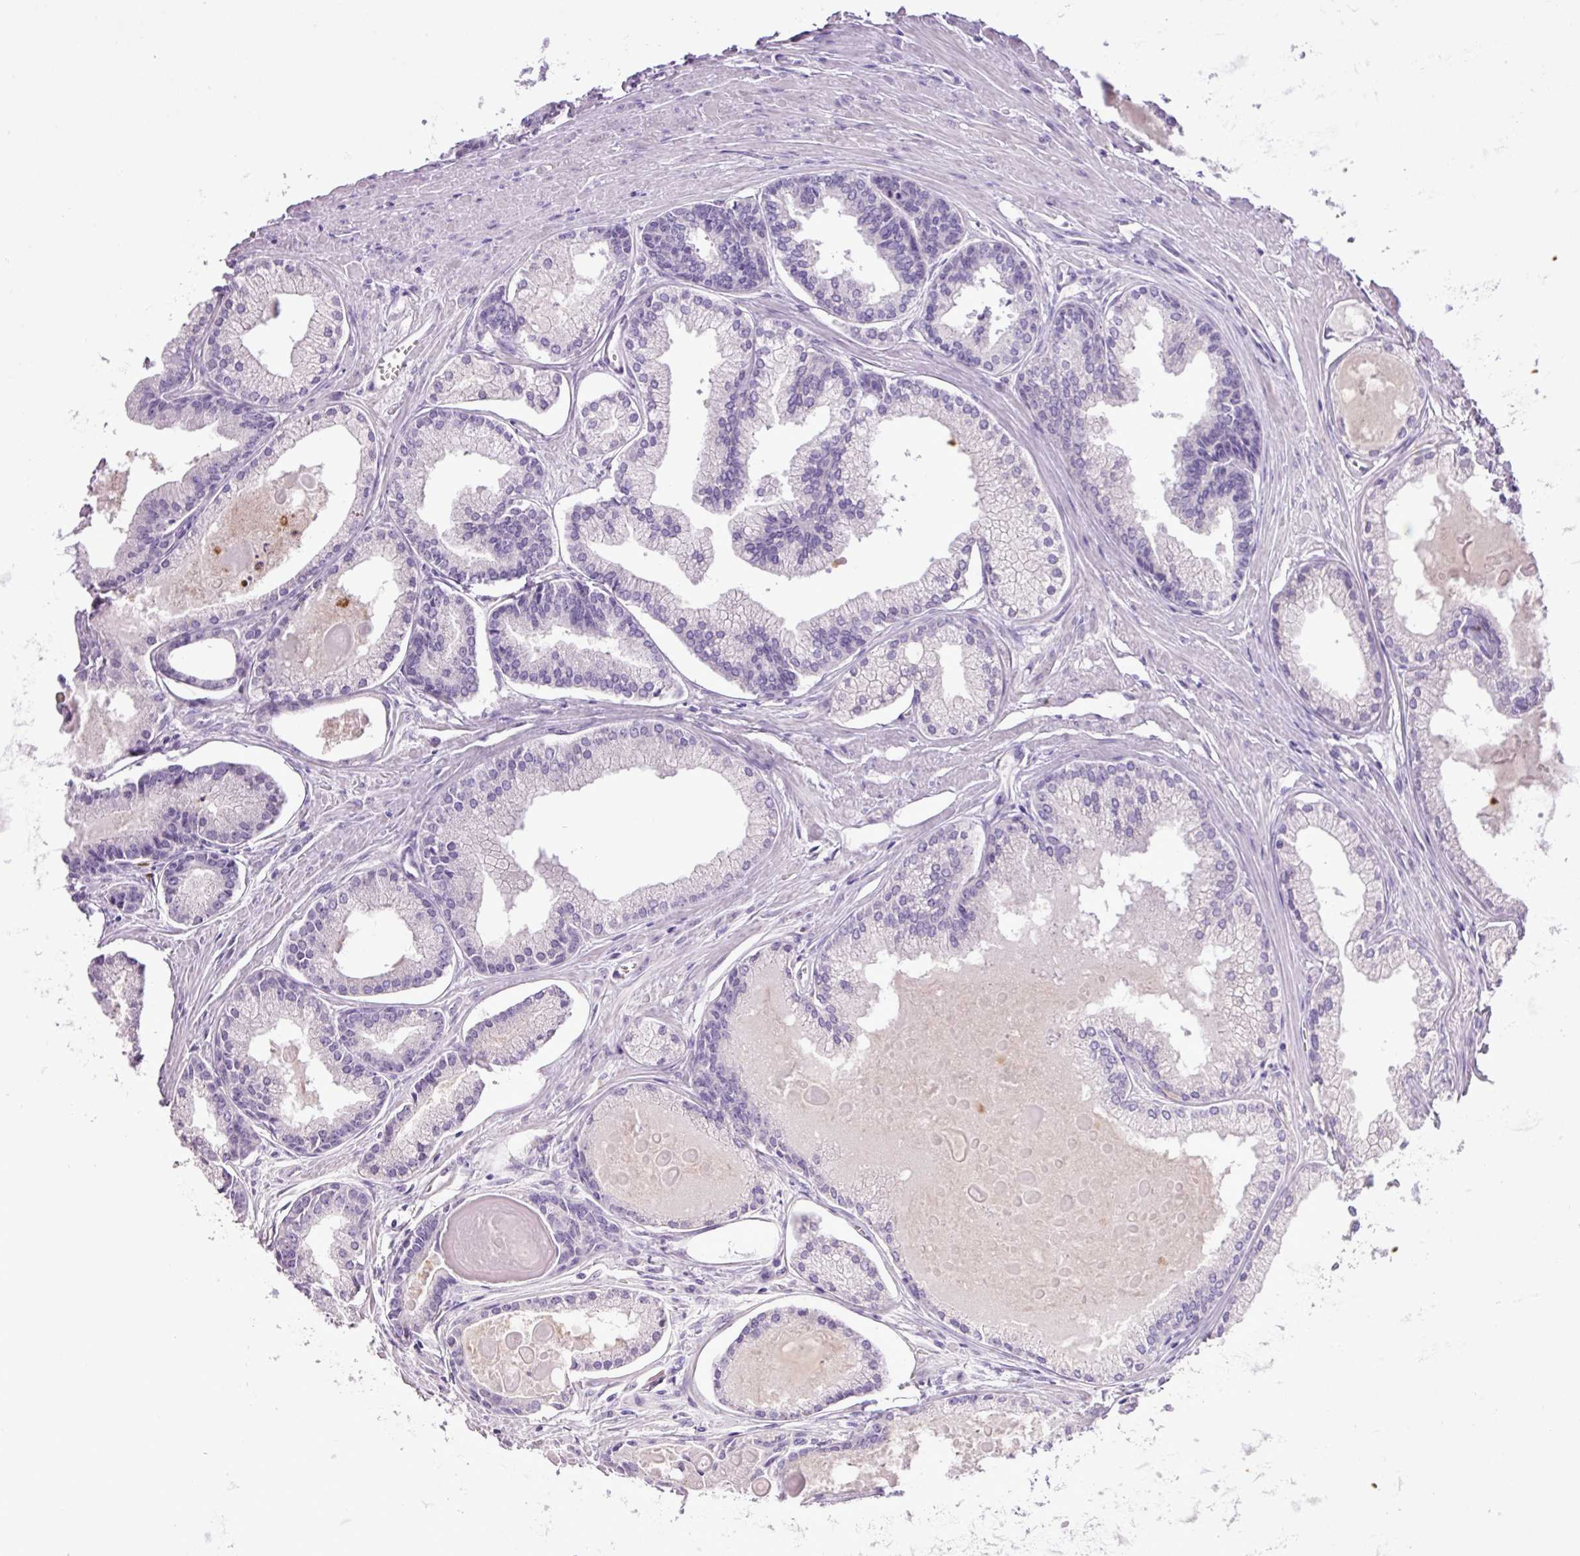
{"staining": {"intensity": "negative", "quantity": "none", "location": "none"}, "tissue": "prostate cancer", "cell_type": "Tumor cells", "image_type": "cancer", "snomed": [{"axis": "morphology", "description": "Adenocarcinoma, High grade"}, {"axis": "topography", "description": "Prostate"}], "caption": "Immunohistochemistry (IHC) of human prostate cancer (high-grade adenocarcinoma) displays no expression in tumor cells. (DAB IHC, high magnification).", "gene": "HTR3E", "patient": {"sex": "male", "age": 68}}